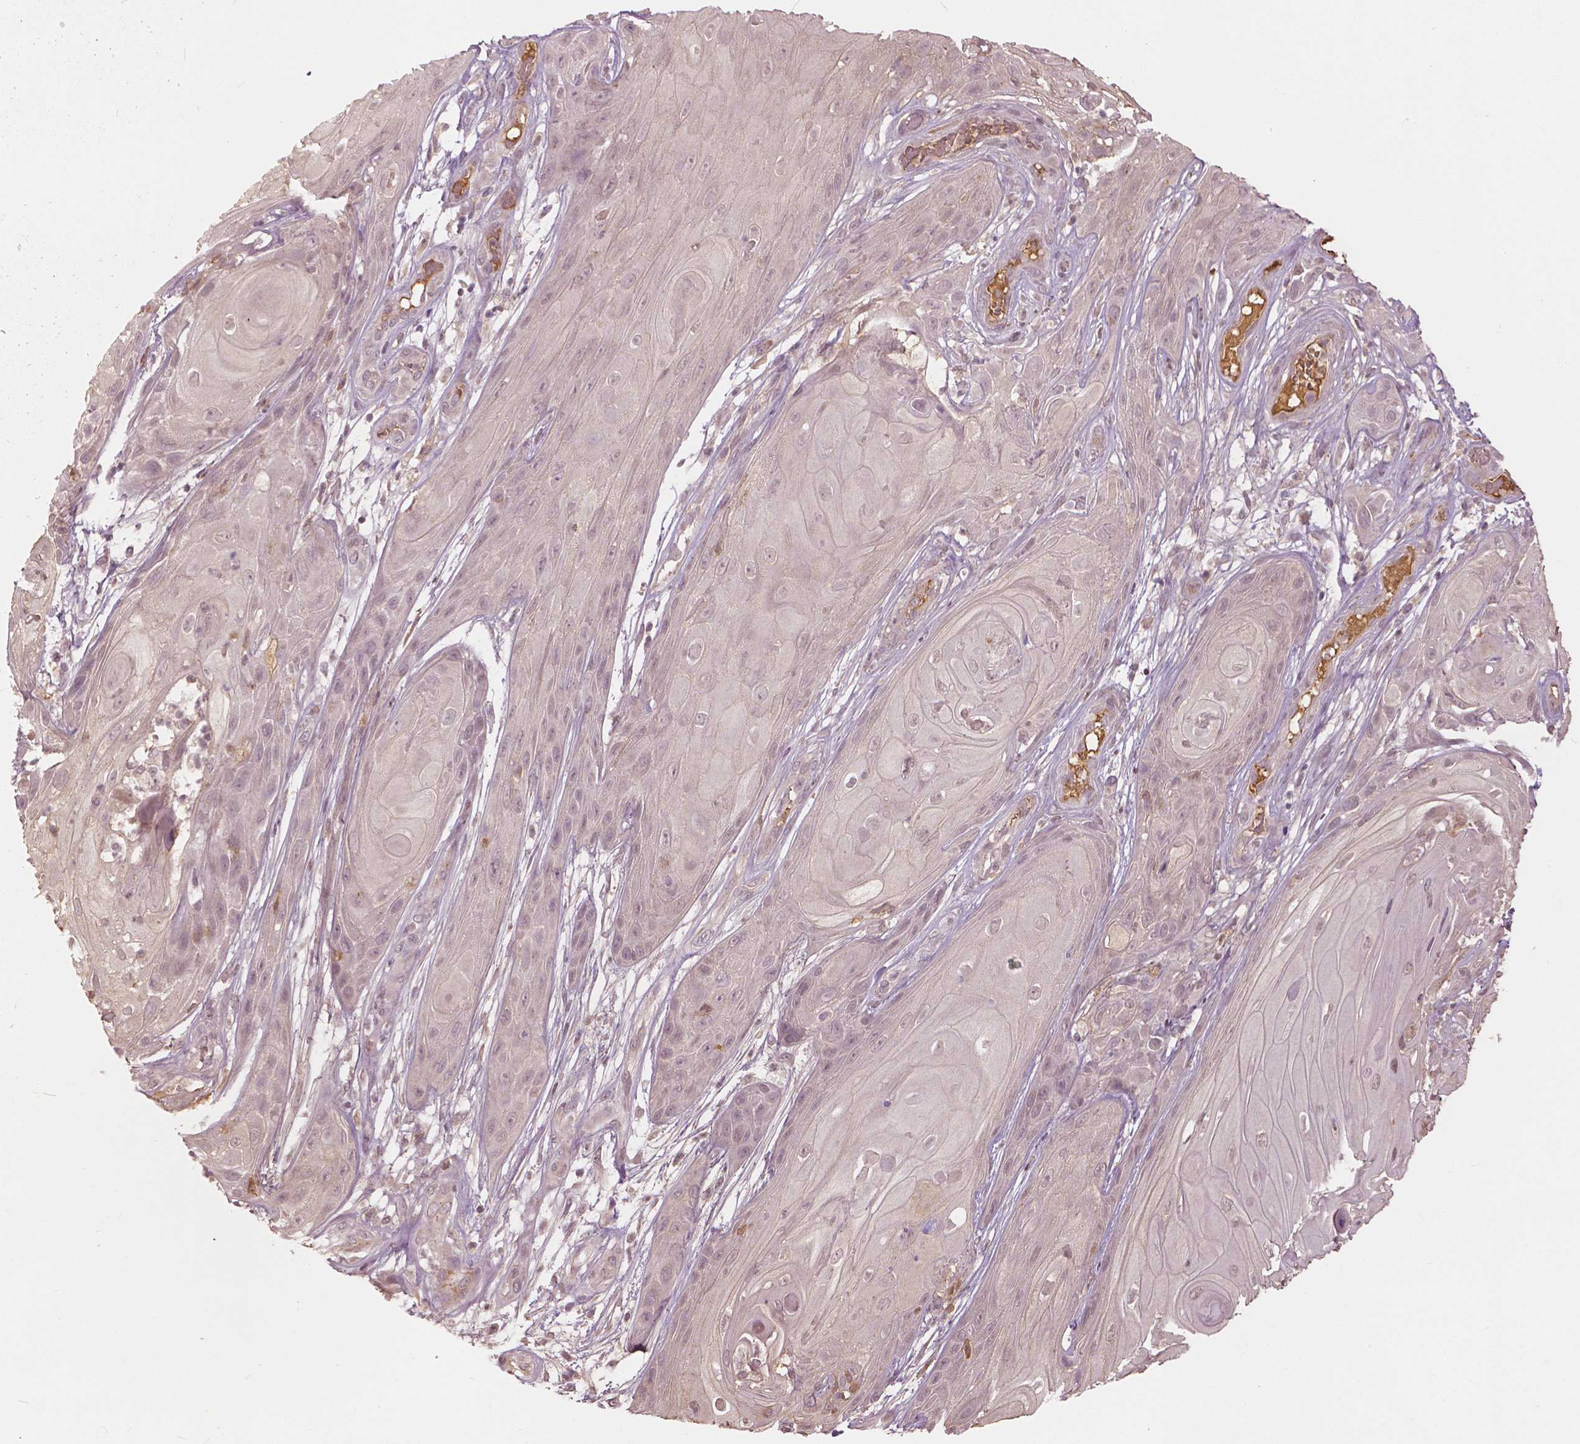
{"staining": {"intensity": "weak", "quantity": "25%-75%", "location": "nuclear"}, "tissue": "skin cancer", "cell_type": "Tumor cells", "image_type": "cancer", "snomed": [{"axis": "morphology", "description": "Squamous cell carcinoma, NOS"}, {"axis": "topography", "description": "Skin"}], "caption": "Immunohistochemistry (IHC) image of neoplastic tissue: human skin cancer stained using IHC demonstrates low levels of weak protein expression localized specifically in the nuclear of tumor cells, appearing as a nuclear brown color.", "gene": "ANGPTL4", "patient": {"sex": "male", "age": 62}}